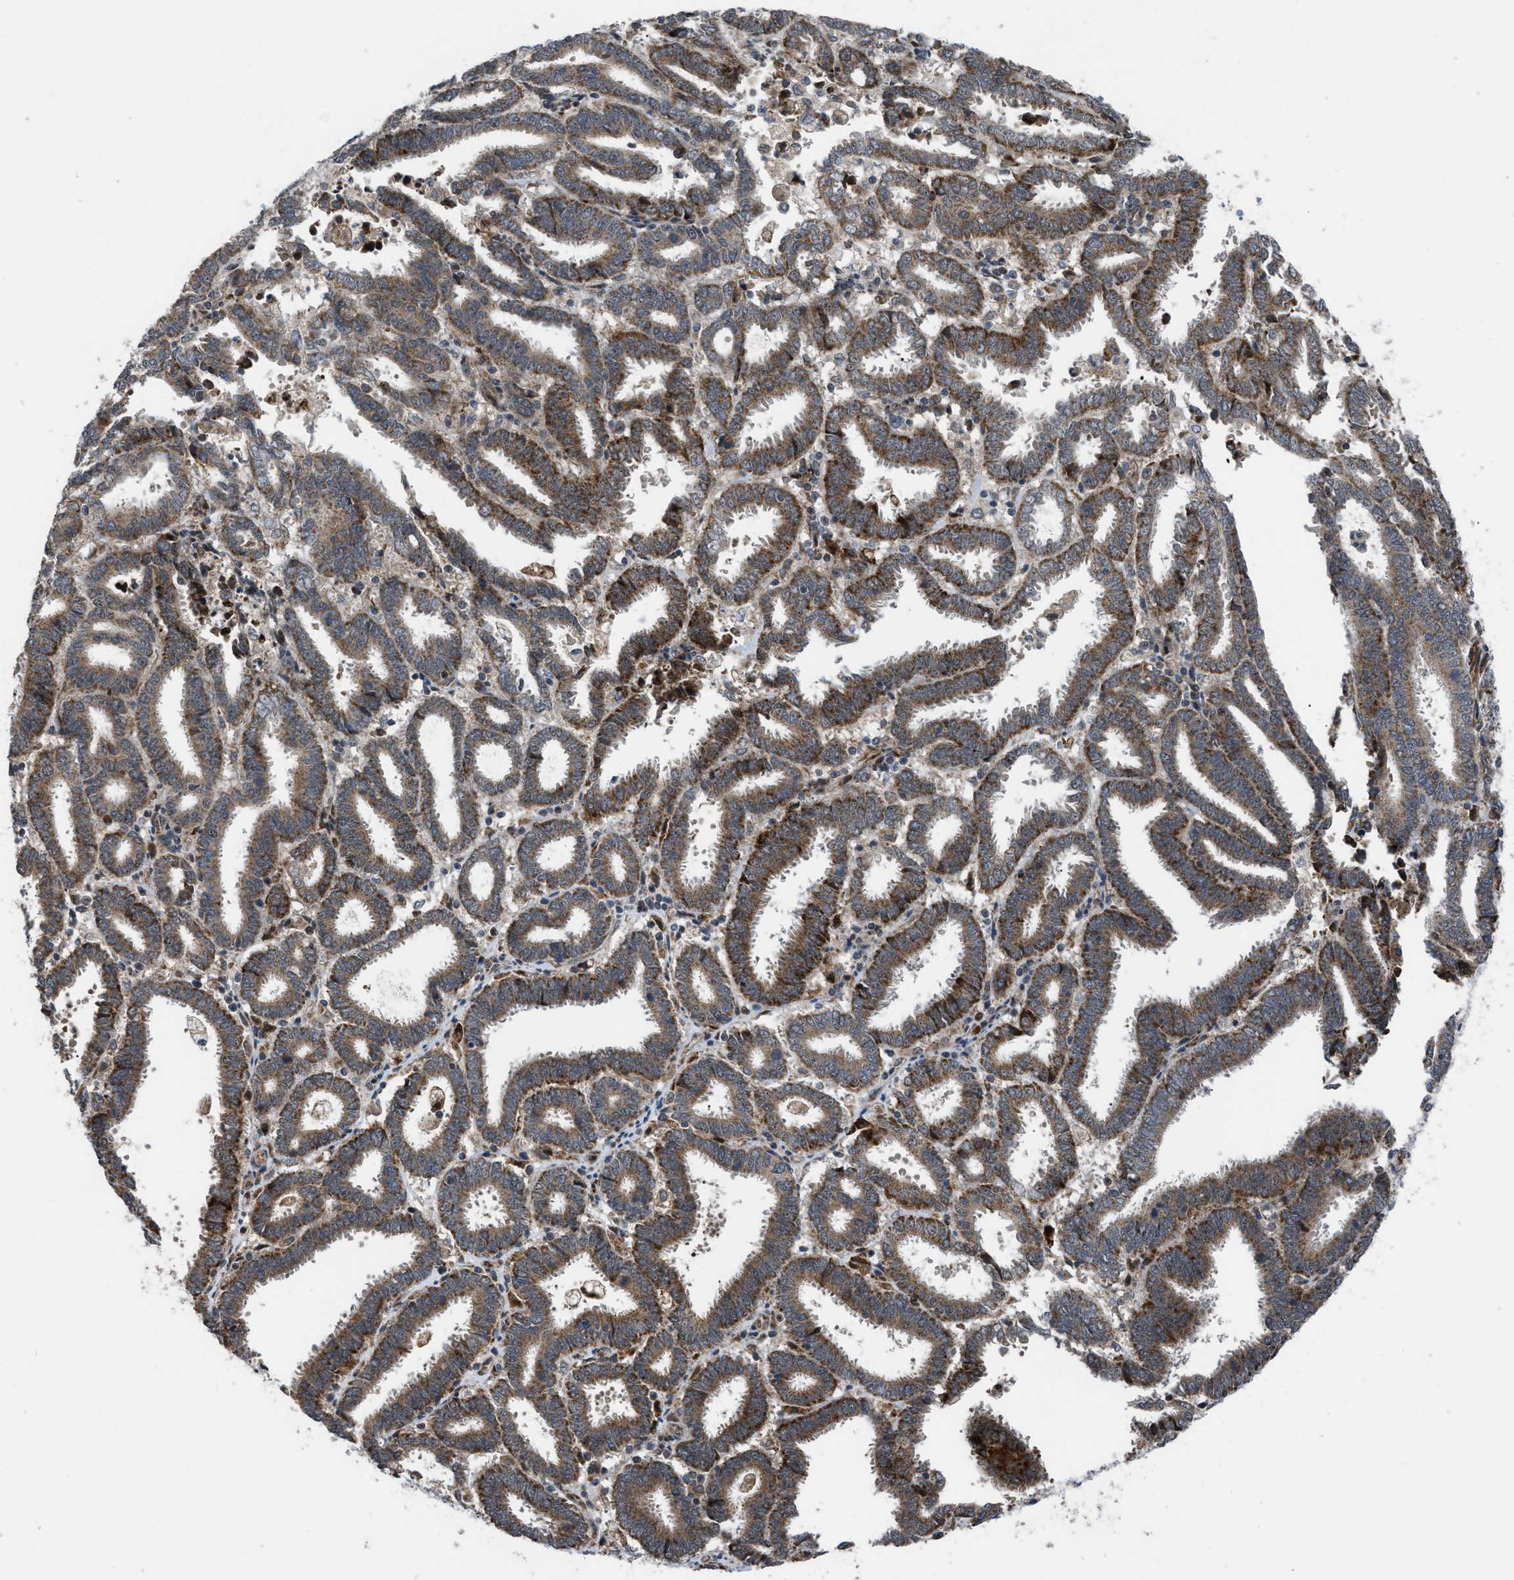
{"staining": {"intensity": "moderate", "quantity": ">75%", "location": "cytoplasmic/membranous"}, "tissue": "endometrial cancer", "cell_type": "Tumor cells", "image_type": "cancer", "snomed": [{"axis": "morphology", "description": "Adenocarcinoma, NOS"}, {"axis": "topography", "description": "Uterus"}], "caption": "Adenocarcinoma (endometrial) stained for a protein (brown) shows moderate cytoplasmic/membranous positive positivity in approximately >75% of tumor cells.", "gene": "AP3M2", "patient": {"sex": "female", "age": 83}}